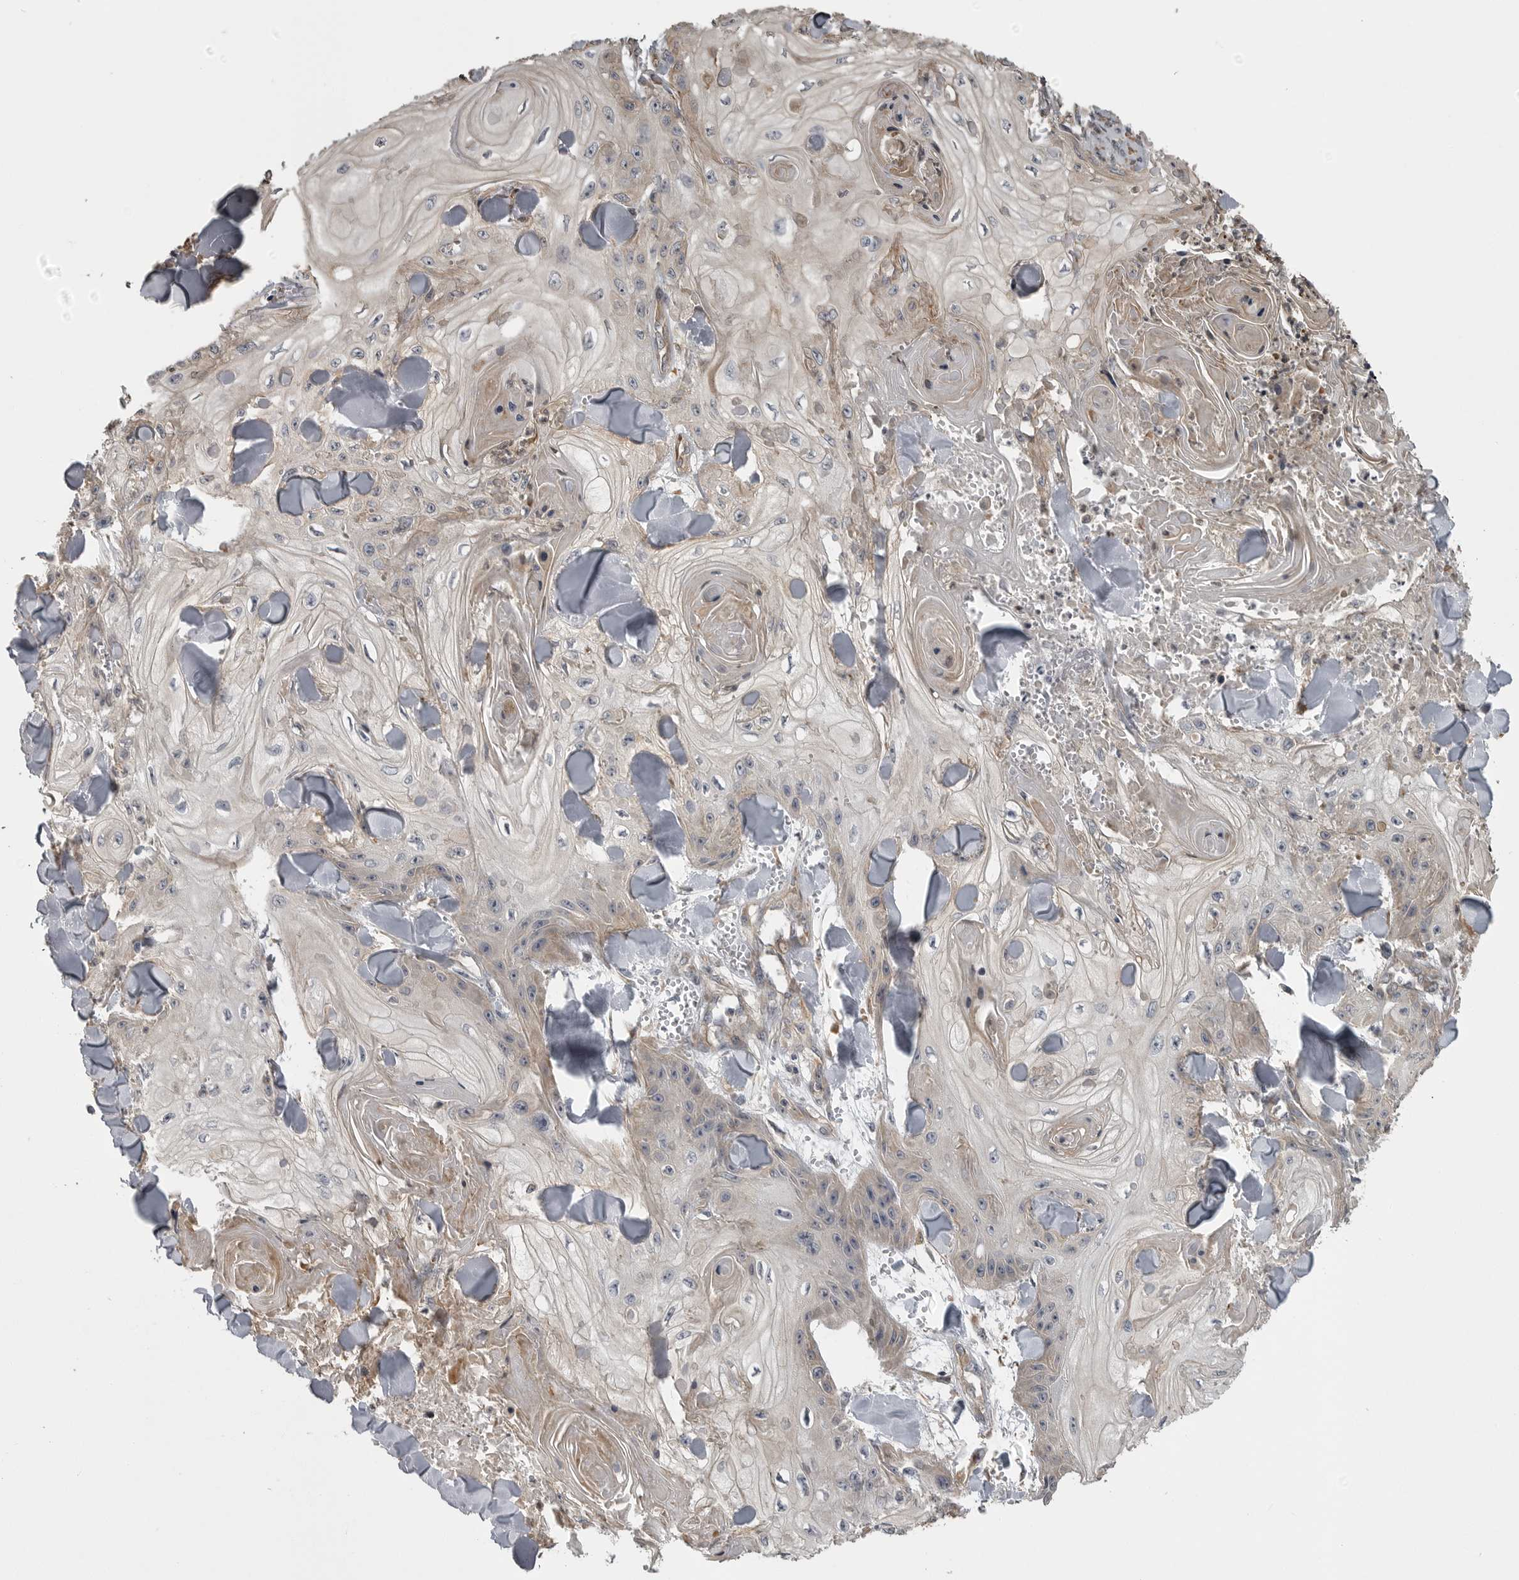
{"staining": {"intensity": "weak", "quantity": "<25%", "location": "cytoplasmic/membranous"}, "tissue": "skin cancer", "cell_type": "Tumor cells", "image_type": "cancer", "snomed": [{"axis": "morphology", "description": "Squamous cell carcinoma, NOS"}, {"axis": "topography", "description": "Skin"}], "caption": "IHC micrograph of human skin cancer (squamous cell carcinoma) stained for a protein (brown), which reveals no staining in tumor cells.", "gene": "ZNRF1", "patient": {"sex": "male", "age": 74}}